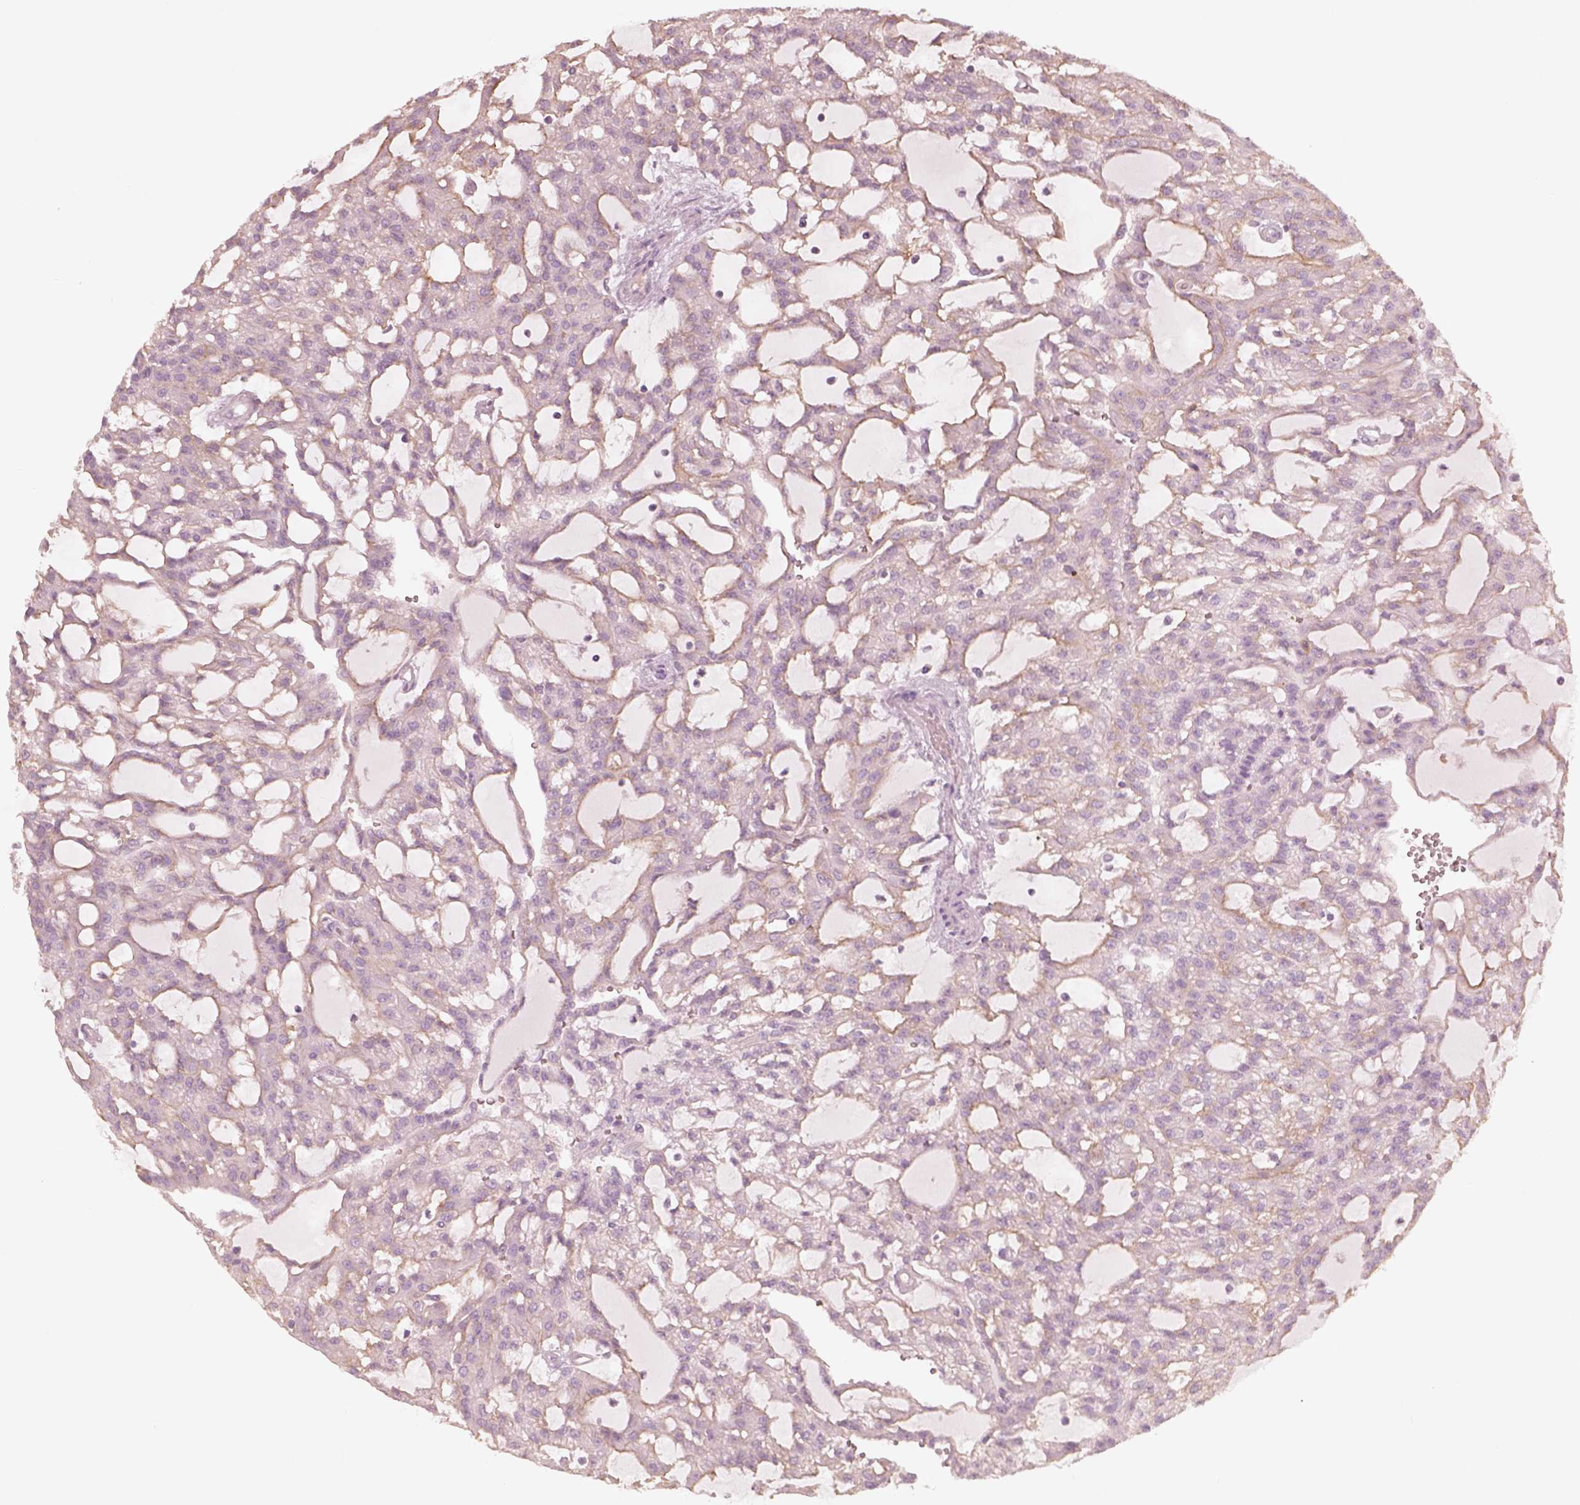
{"staining": {"intensity": "weak", "quantity": "25%-75%", "location": "cytoplasmic/membranous"}, "tissue": "renal cancer", "cell_type": "Tumor cells", "image_type": "cancer", "snomed": [{"axis": "morphology", "description": "Adenocarcinoma, NOS"}, {"axis": "topography", "description": "Kidney"}], "caption": "Weak cytoplasmic/membranous protein positivity is present in about 25%-75% of tumor cells in adenocarcinoma (renal). (DAB = brown stain, brightfield microscopy at high magnification).", "gene": "GPRIN1", "patient": {"sex": "male", "age": 63}}